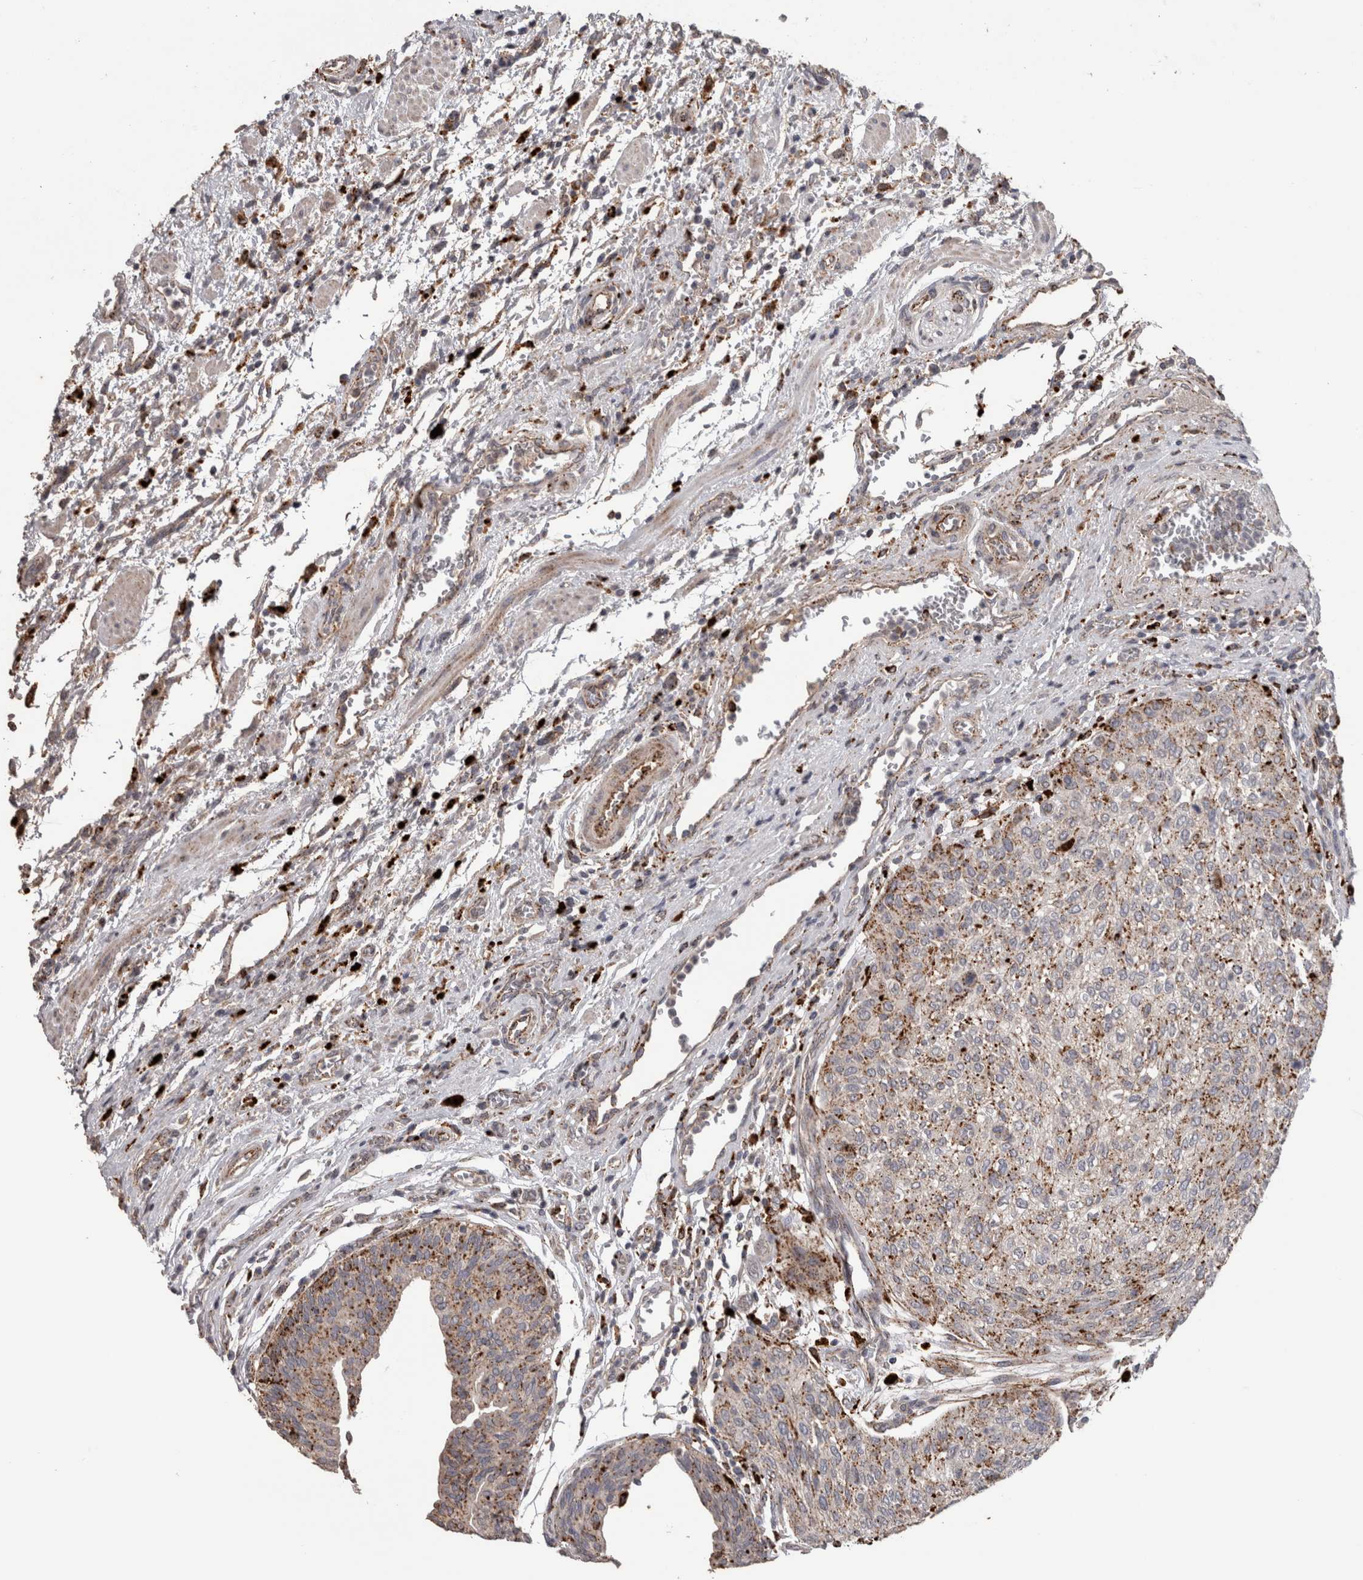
{"staining": {"intensity": "weak", "quantity": ">75%", "location": "cytoplasmic/membranous"}, "tissue": "urothelial cancer", "cell_type": "Tumor cells", "image_type": "cancer", "snomed": [{"axis": "morphology", "description": "Urothelial carcinoma, Low grade"}, {"axis": "morphology", "description": "Urothelial carcinoma, High grade"}, {"axis": "topography", "description": "Urinary bladder"}], "caption": "Immunohistochemical staining of urothelial carcinoma (high-grade) shows low levels of weak cytoplasmic/membranous staining in about >75% of tumor cells. The staining is performed using DAB (3,3'-diaminobenzidine) brown chromogen to label protein expression. The nuclei are counter-stained blue using hematoxylin.", "gene": "CTSZ", "patient": {"sex": "male", "age": 35}}